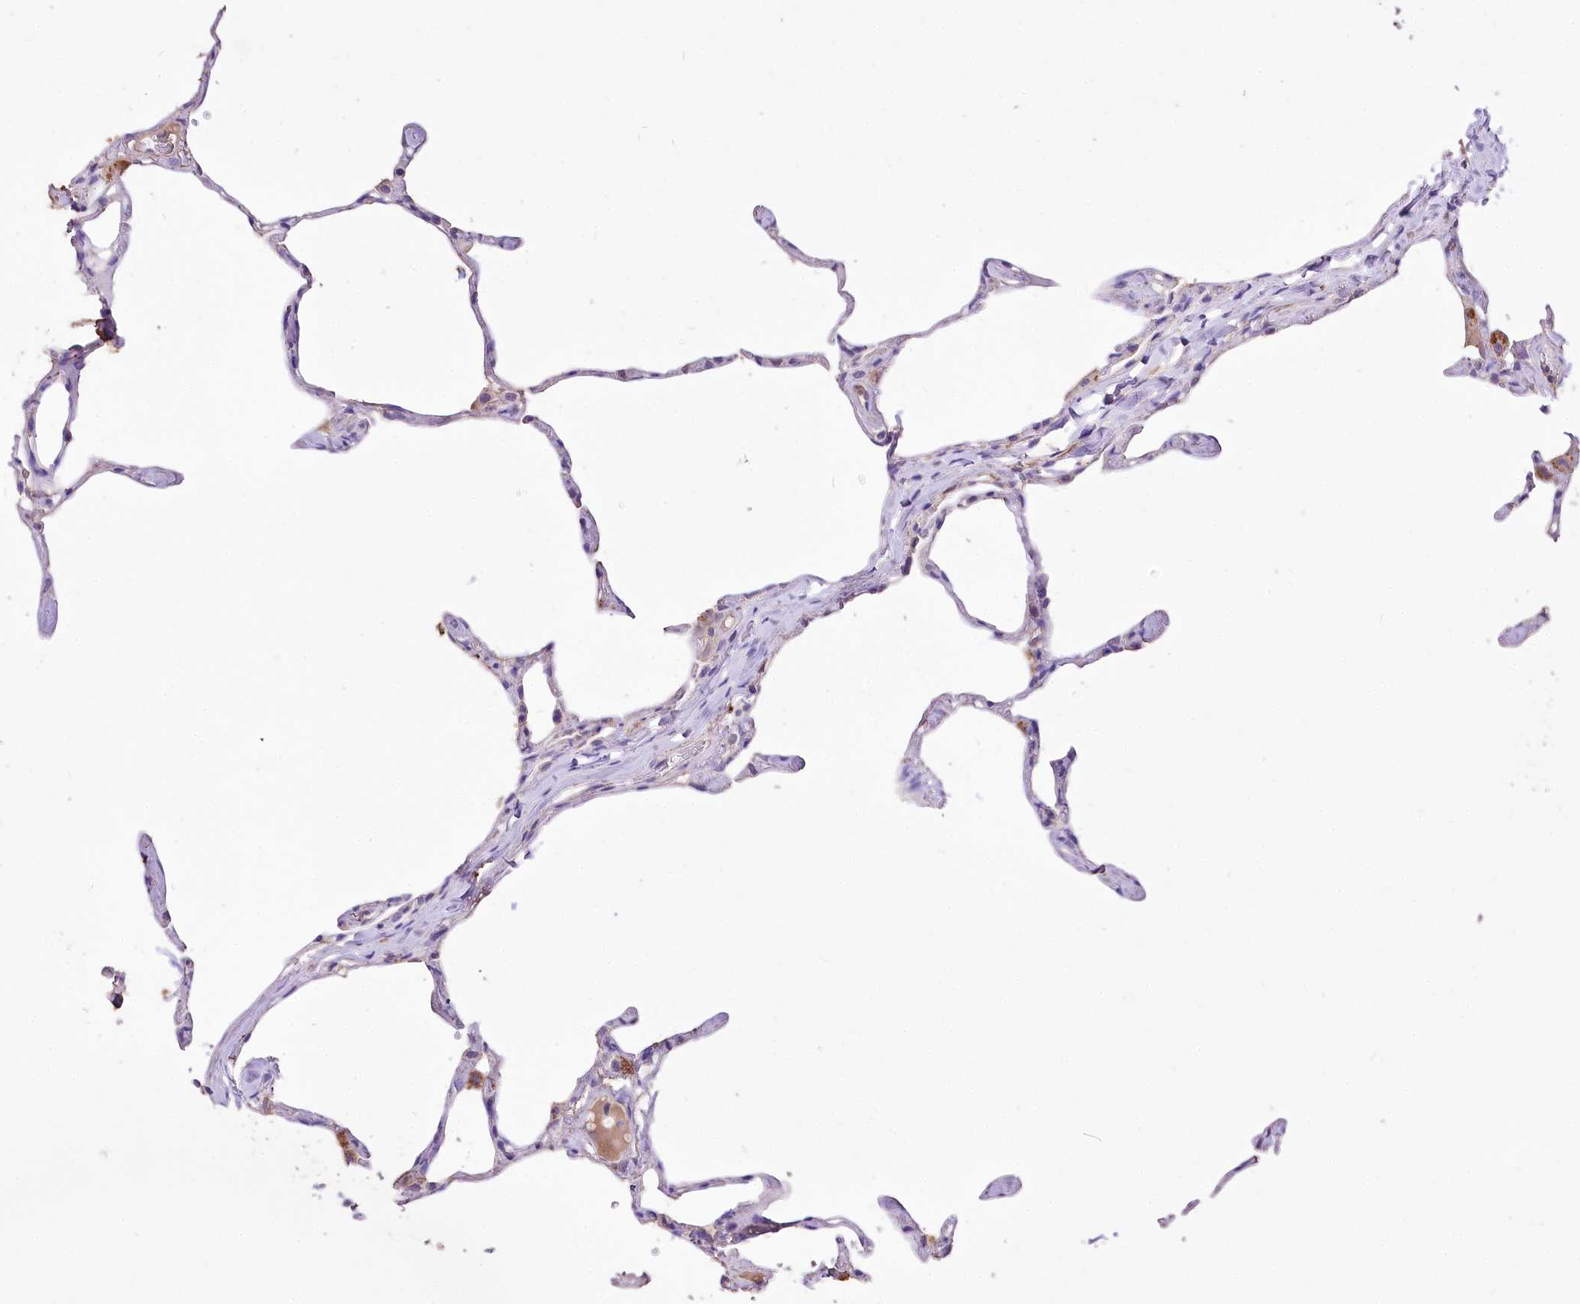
{"staining": {"intensity": "negative", "quantity": "none", "location": "none"}, "tissue": "lung", "cell_type": "Alveolar cells", "image_type": "normal", "snomed": [{"axis": "morphology", "description": "Normal tissue, NOS"}, {"axis": "topography", "description": "Lung"}], "caption": "DAB (3,3'-diaminobenzidine) immunohistochemical staining of benign human lung shows no significant staining in alveolar cells. The staining is performed using DAB (3,3'-diaminobenzidine) brown chromogen with nuclei counter-stained in using hematoxylin.", "gene": "PCYOX1L", "patient": {"sex": "male", "age": 65}}